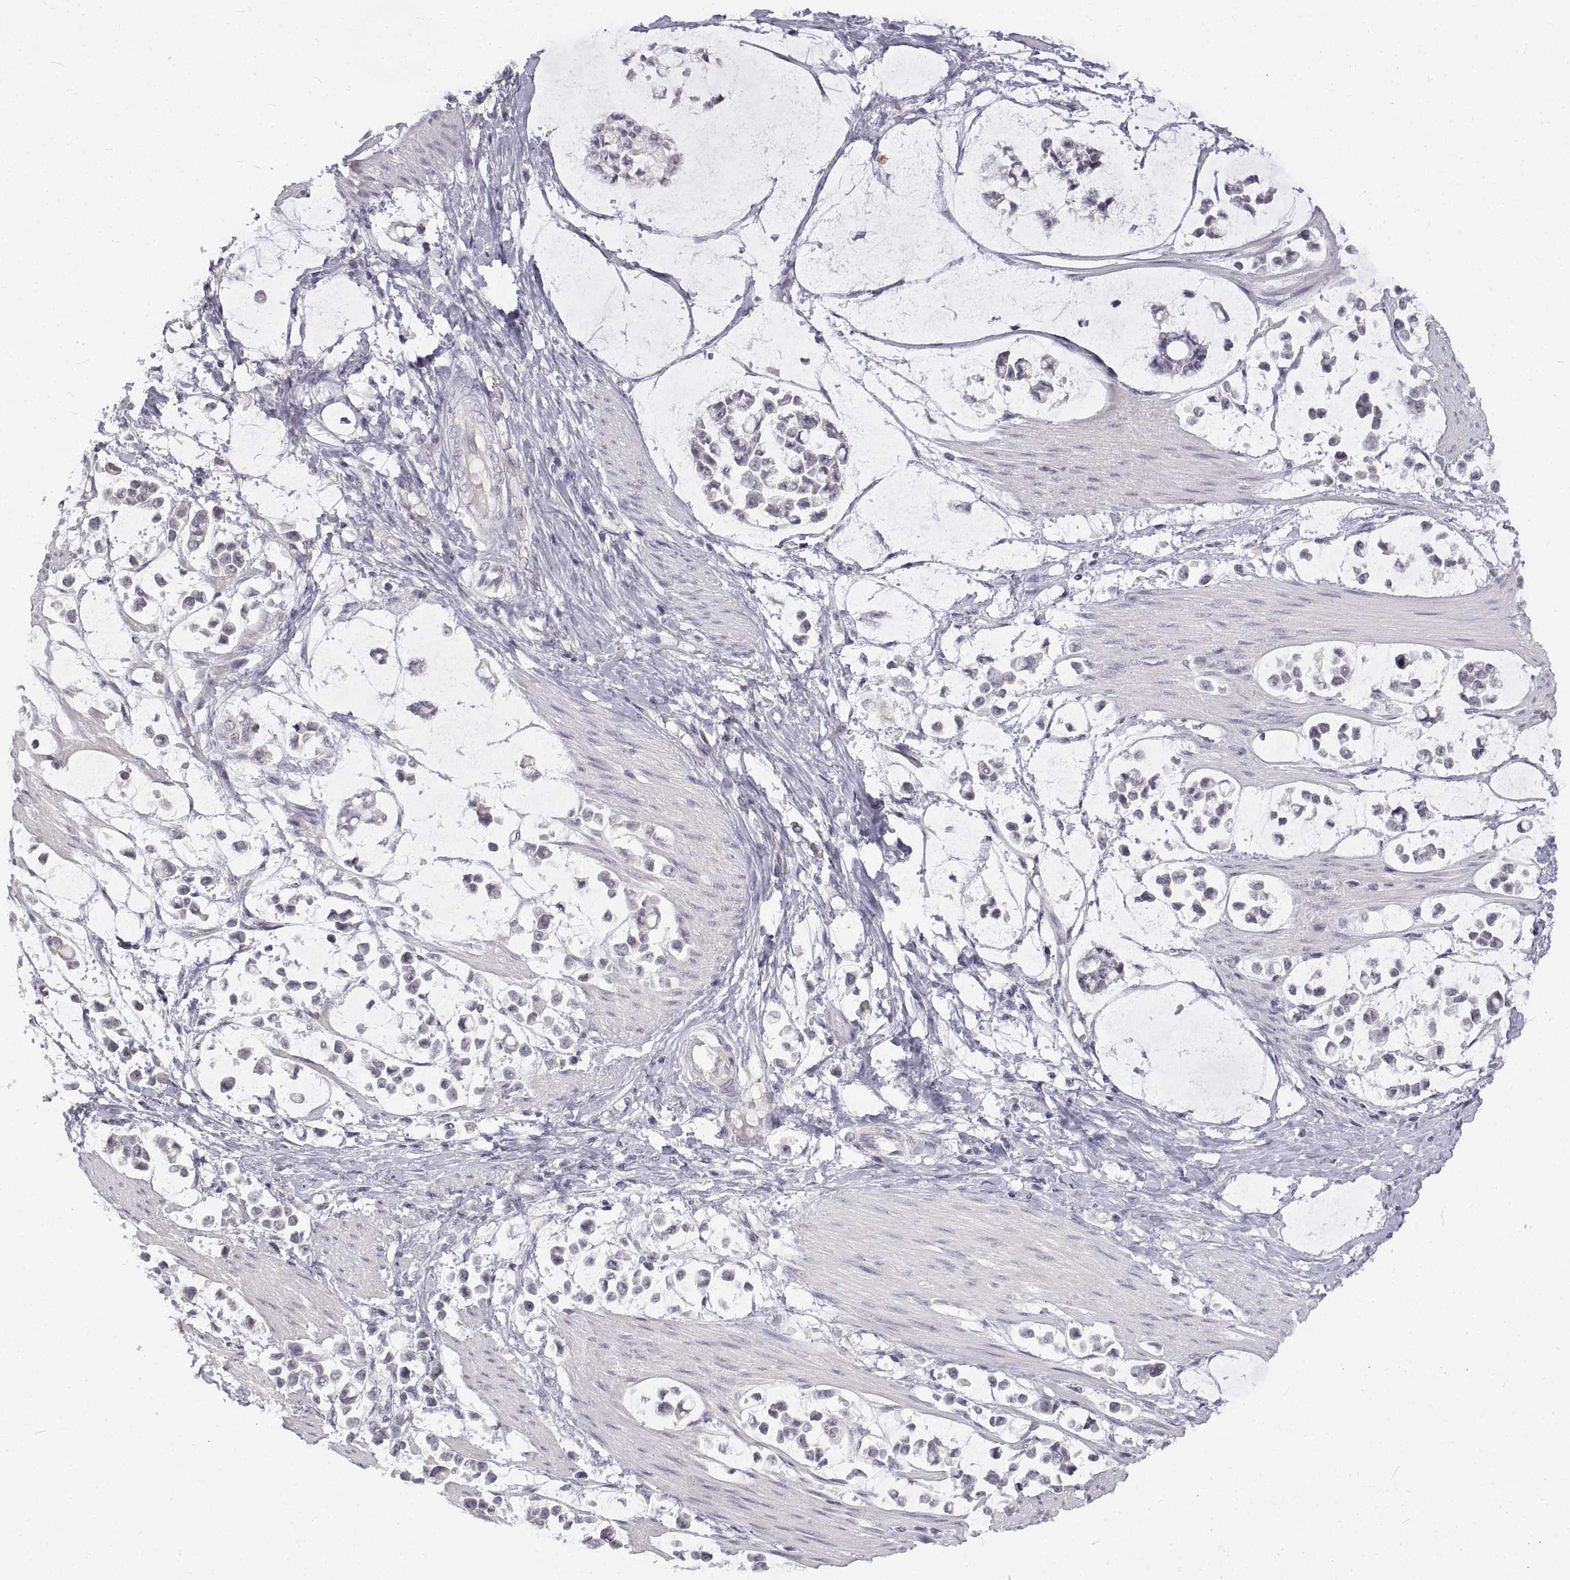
{"staining": {"intensity": "negative", "quantity": "none", "location": "none"}, "tissue": "stomach cancer", "cell_type": "Tumor cells", "image_type": "cancer", "snomed": [{"axis": "morphology", "description": "Adenocarcinoma, NOS"}, {"axis": "topography", "description": "Stomach"}], "caption": "High magnification brightfield microscopy of stomach cancer (adenocarcinoma) stained with DAB (3,3'-diaminobenzidine) (brown) and counterstained with hematoxylin (blue): tumor cells show no significant expression.", "gene": "ANO2", "patient": {"sex": "male", "age": 82}}